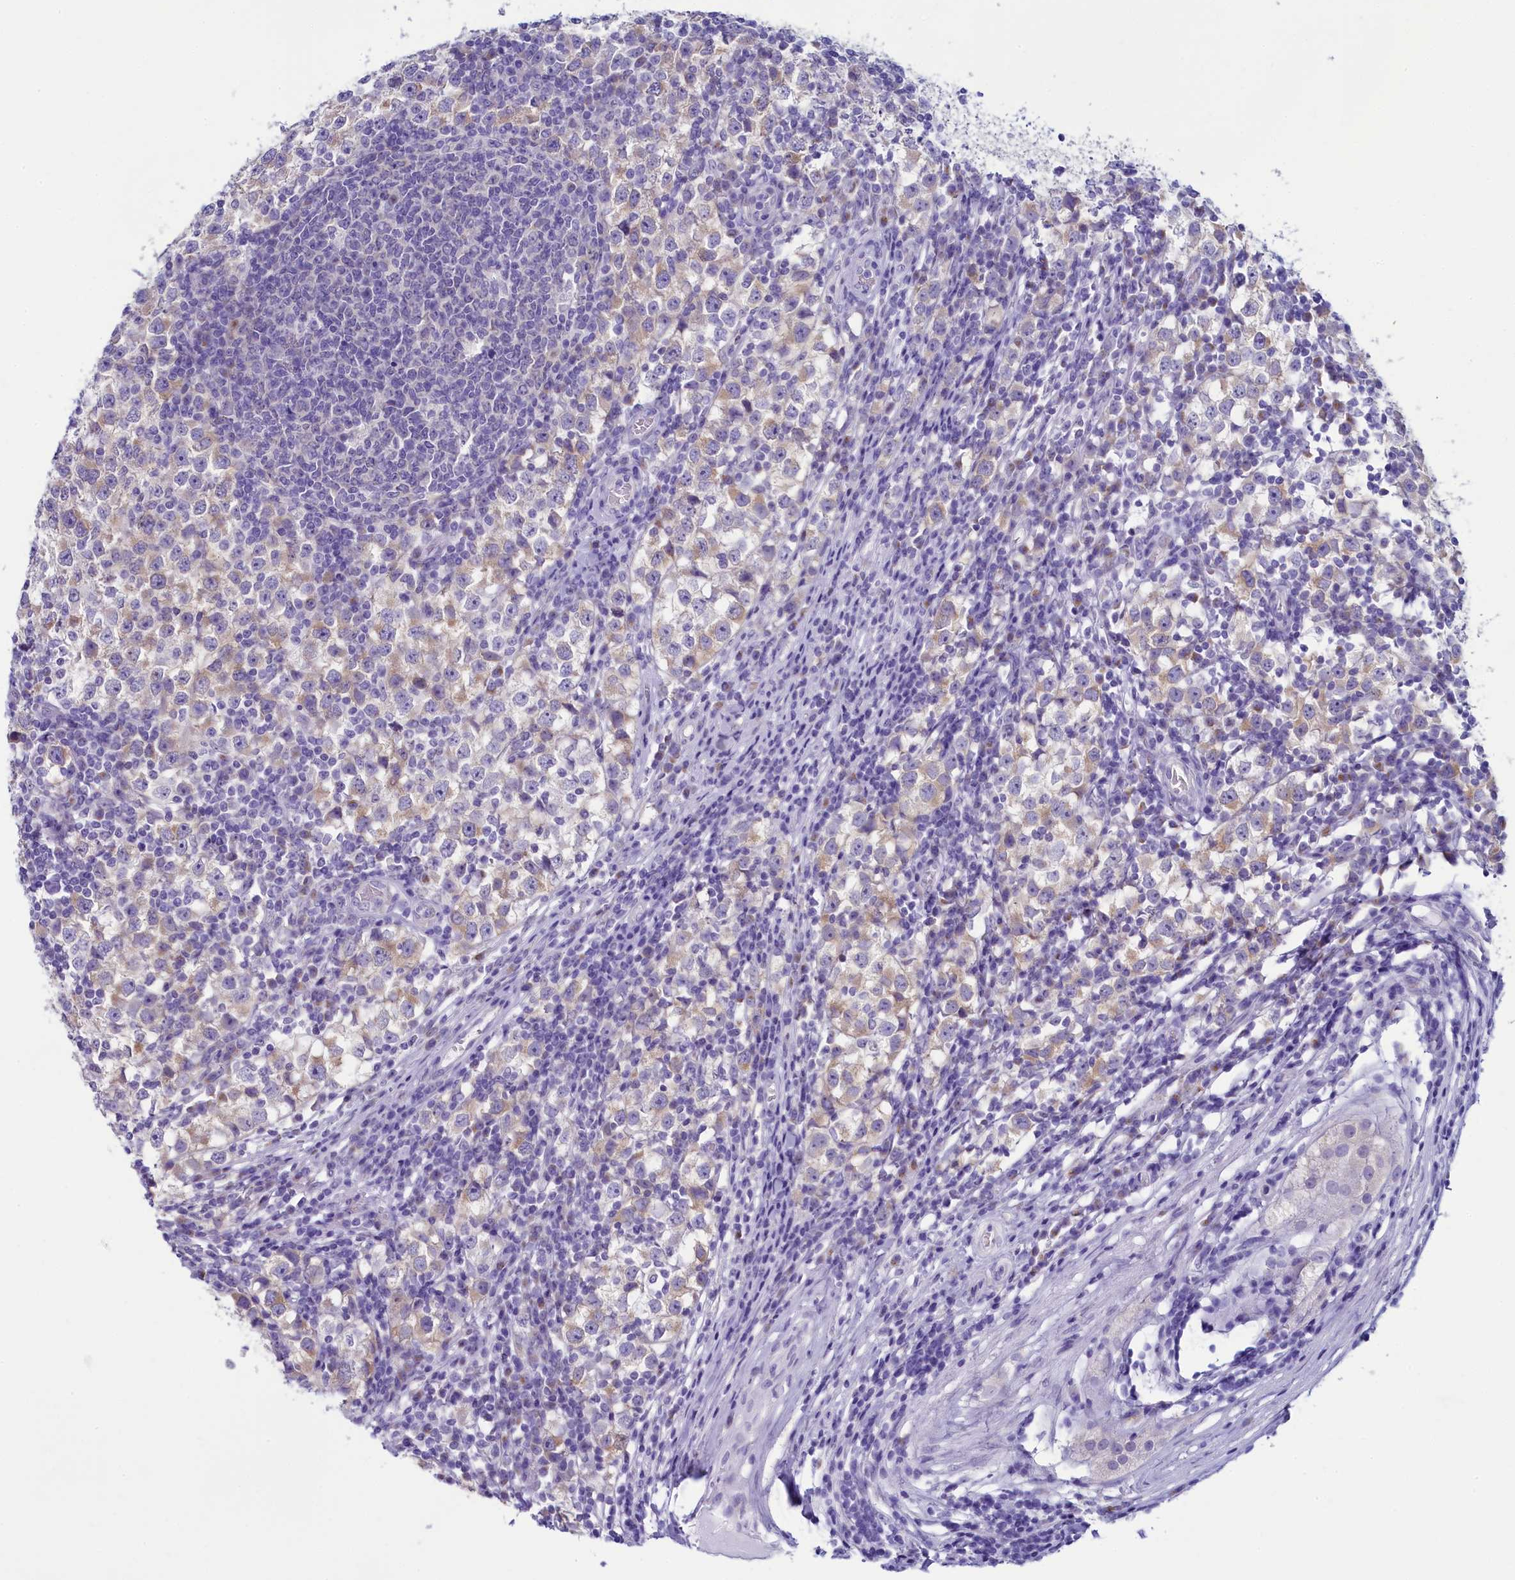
{"staining": {"intensity": "weak", "quantity": "<25%", "location": "cytoplasmic/membranous"}, "tissue": "testis cancer", "cell_type": "Tumor cells", "image_type": "cancer", "snomed": [{"axis": "morphology", "description": "Seminoma, NOS"}, {"axis": "topography", "description": "Testis"}], "caption": "DAB immunohistochemical staining of human seminoma (testis) displays no significant positivity in tumor cells.", "gene": "SKA3", "patient": {"sex": "male", "age": 65}}